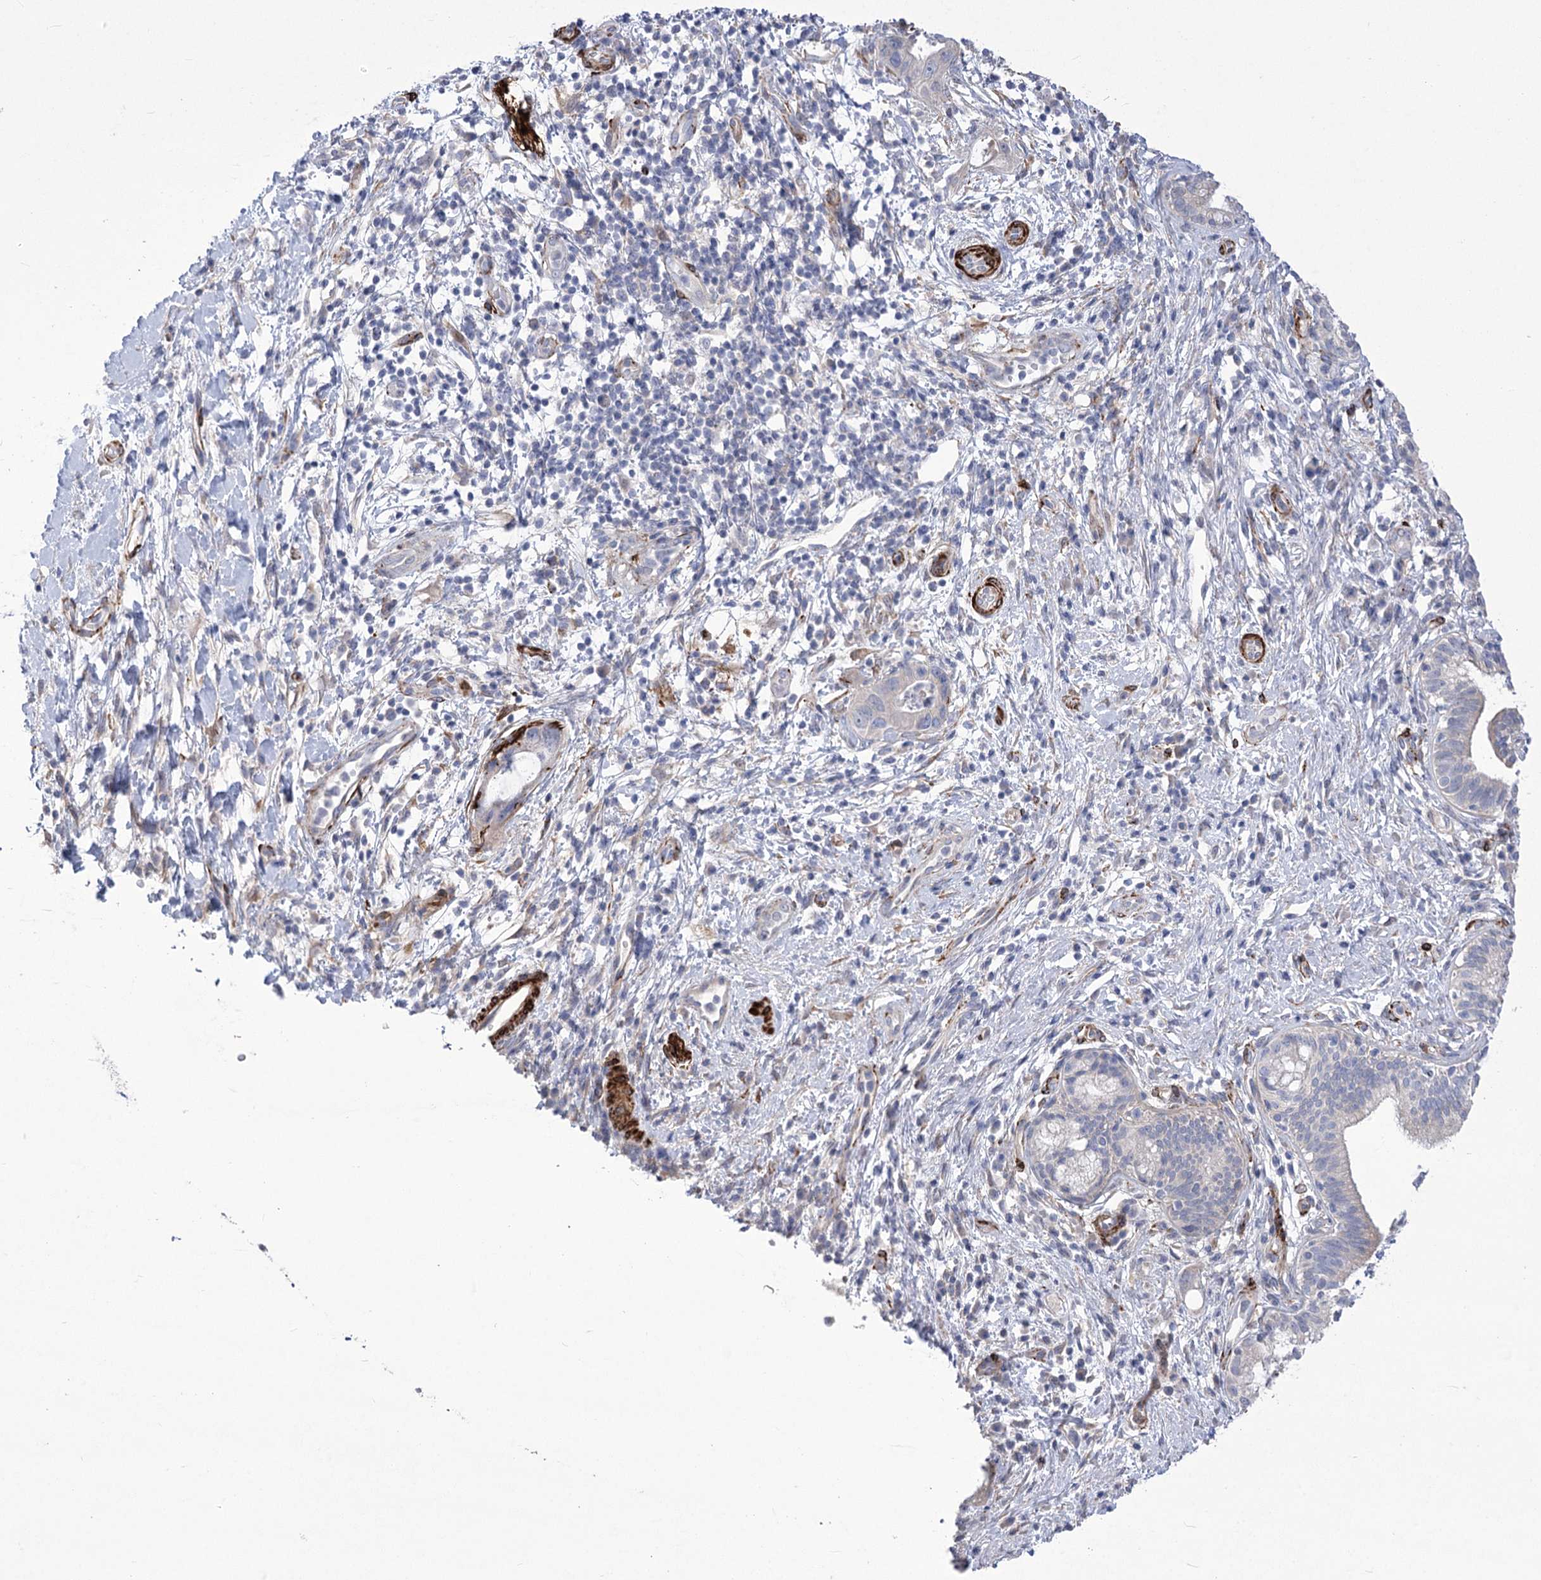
{"staining": {"intensity": "negative", "quantity": "none", "location": "none"}, "tissue": "pancreatic cancer", "cell_type": "Tumor cells", "image_type": "cancer", "snomed": [{"axis": "morphology", "description": "Adenocarcinoma, NOS"}, {"axis": "topography", "description": "Pancreas"}], "caption": "A micrograph of human adenocarcinoma (pancreatic) is negative for staining in tumor cells.", "gene": "ANGPTL3", "patient": {"sex": "female", "age": 73}}